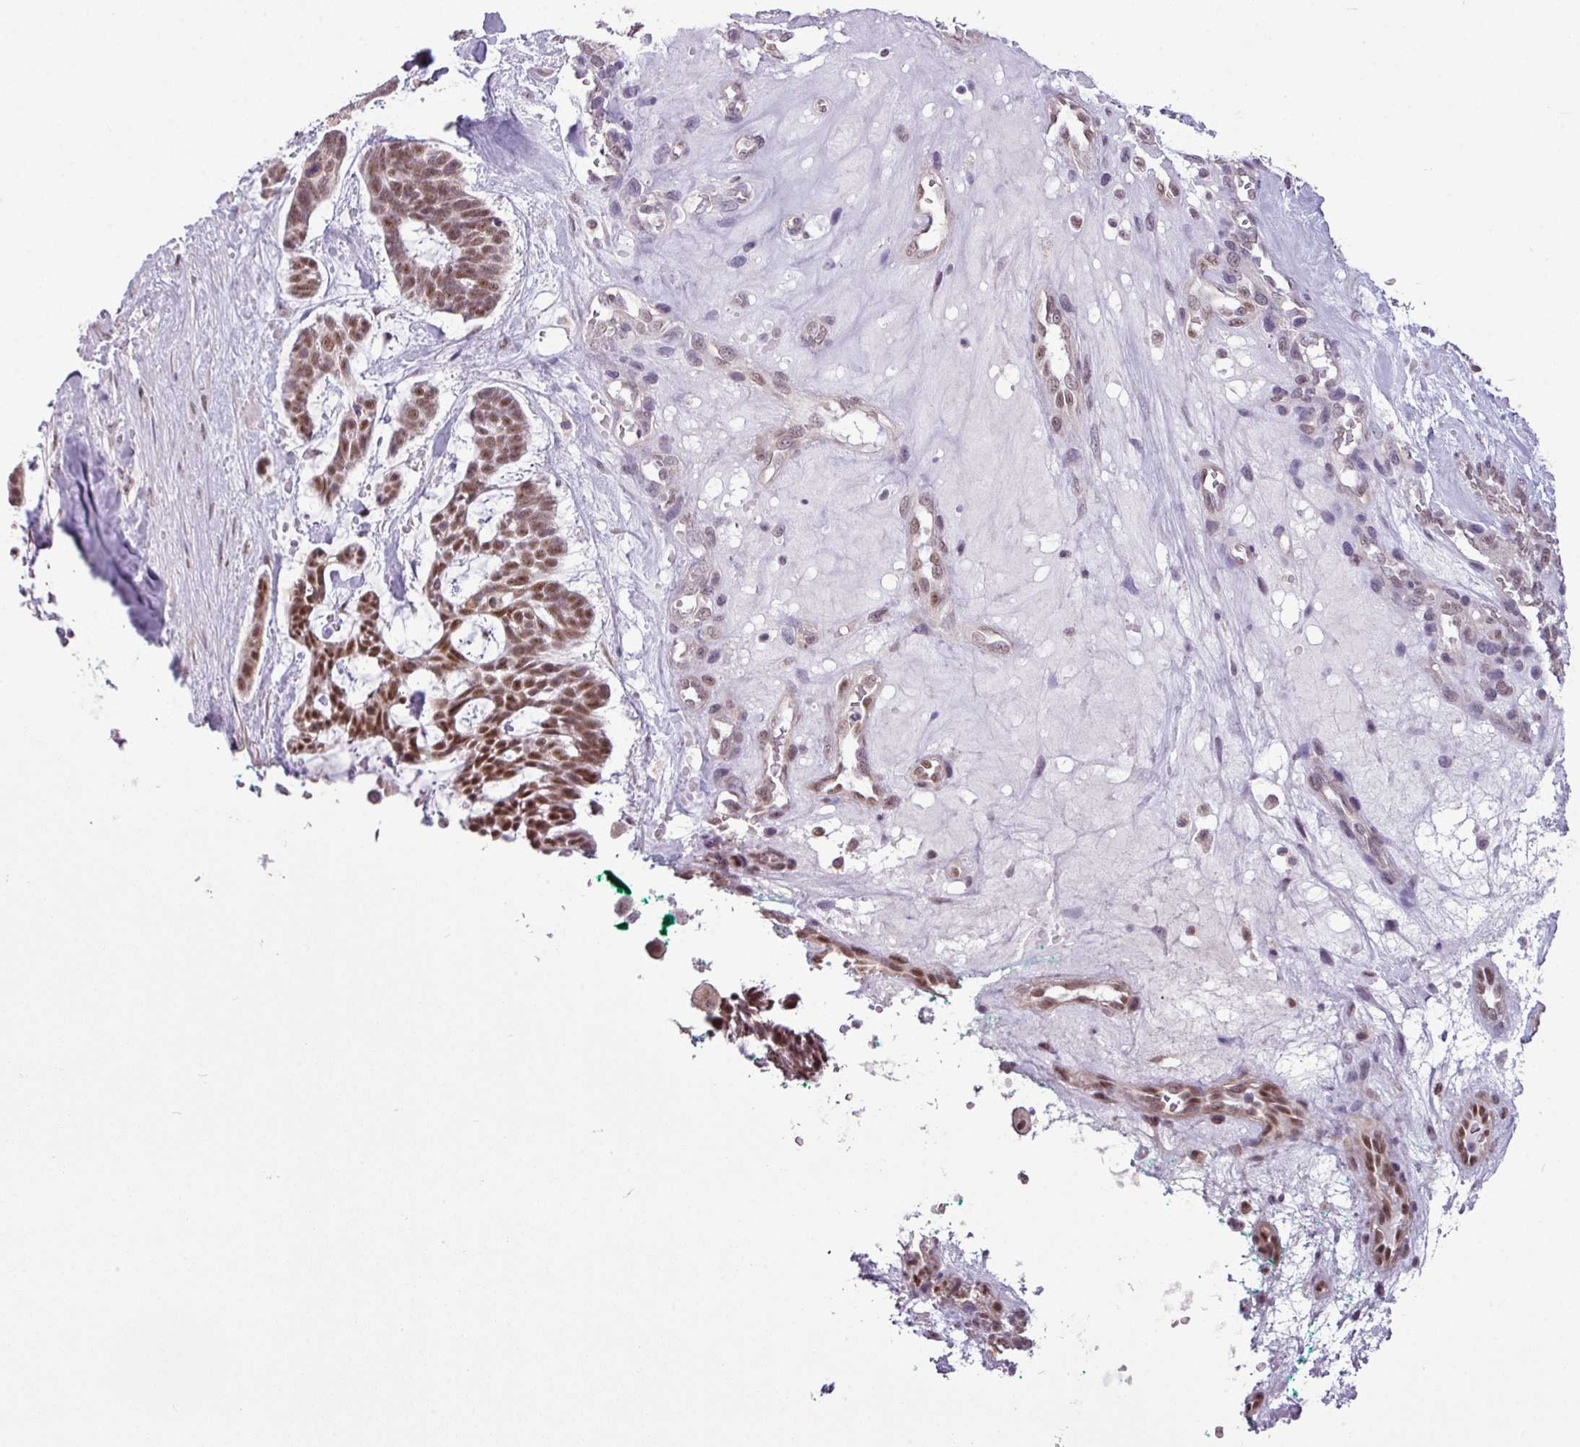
{"staining": {"intensity": "strong", "quantity": ">75%", "location": "nuclear"}, "tissue": "skin cancer", "cell_type": "Tumor cells", "image_type": "cancer", "snomed": [{"axis": "morphology", "description": "Basal cell carcinoma"}, {"axis": "topography", "description": "Skin"}], "caption": "DAB (3,3'-diaminobenzidine) immunohistochemical staining of human skin basal cell carcinoma reveals strong nuclear protein expression in about >75% of tumor cells.", "gene": "ZNF217", "patient": {"sex": "male", "age": 88}}